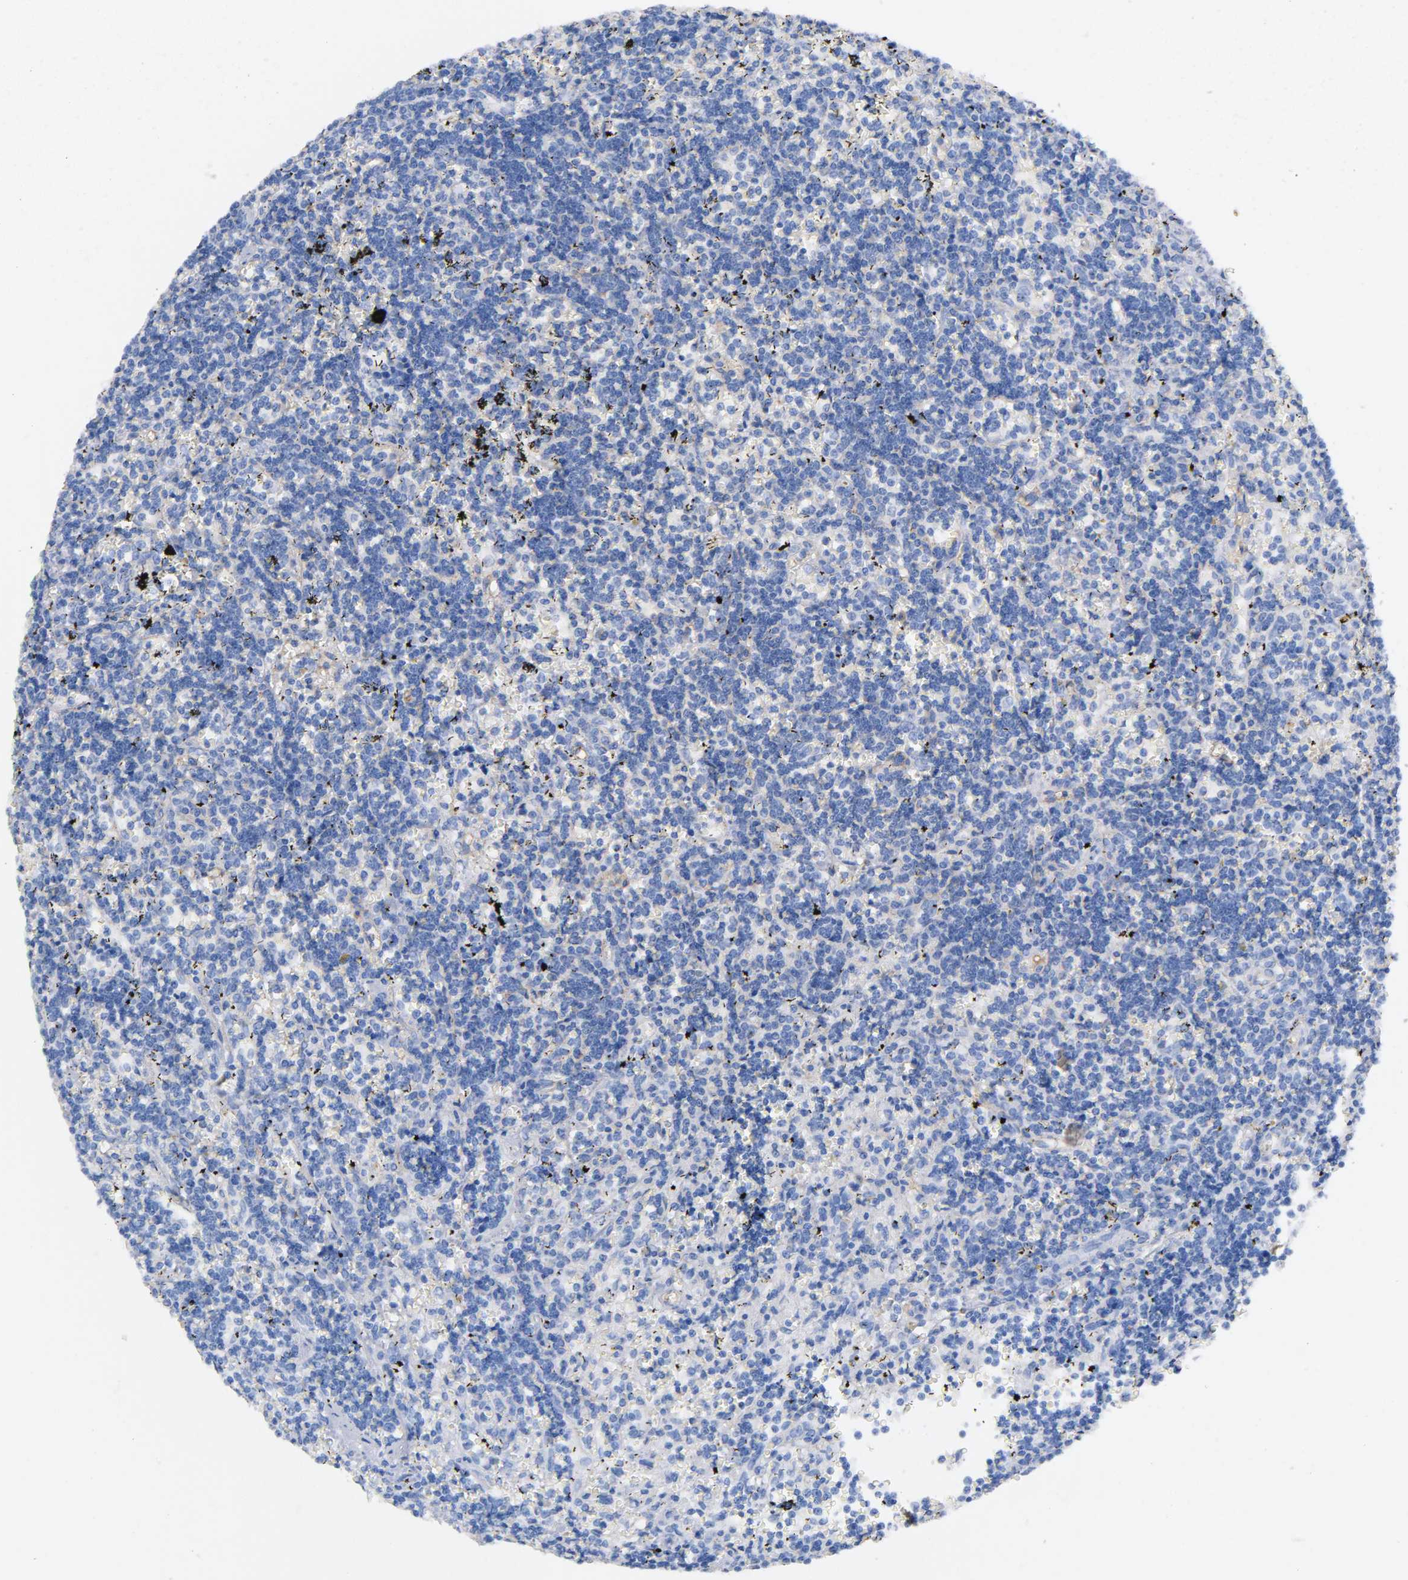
{"staining": {"intensity": "negative", "quantity": "none", "location": "none"}, "tissue": "lymphoma", "cell_type": "Tumor cells", "image_type": "cancer", "snomed": [{"axis": "morphology", "description": "Malignant lymphoma, non-Hodgkin's type, Low grade"}, {"axis": "topography", "description": "Spleen"}], "caption": "The IHC histopathology image has no significant positivity in tumor cells of lymphoma tissue.", "gene": "SPTAN1", "patient": {"sex": "male", "age": 60}}